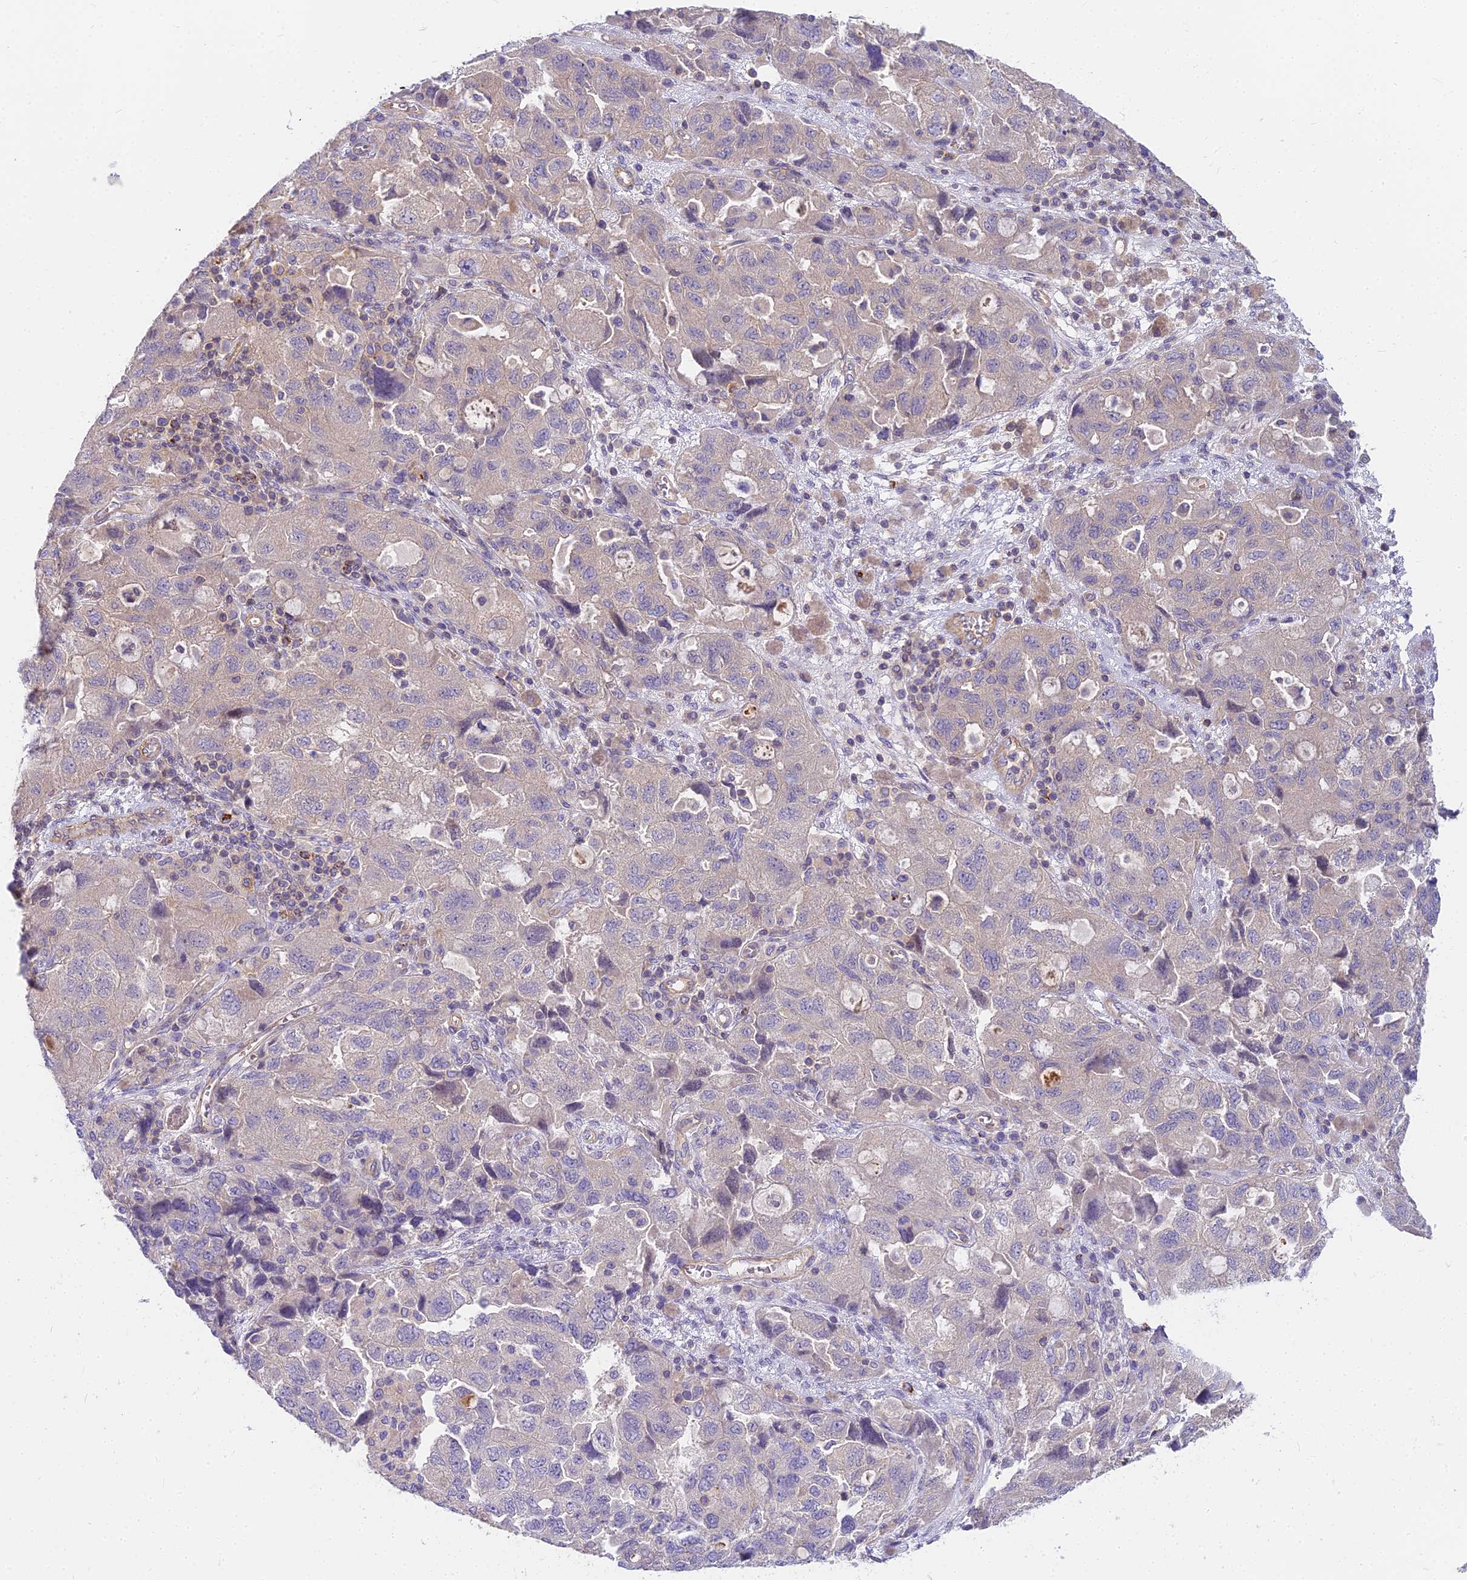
{"staining": {"intensity": "weak", "quantity": "<25%", "location": "cytoplasmic/membranous"}, "tissue": "ovarian cancer", "cell_type": "Tumor cells", "image_type": "cancer", "snomed": [{"axis": "morphology", "description": "Carcinoma, NOS"}, {"axis": "morphology", "description": "Cystadenocarcinoma, serous, NOS"}, {"axis": "topography", "description": "Ovary"}], "caption": "Immunohistochemistry (IHC) image of ovarian serous cystadenocarcinoma stained for a protein (brown), which displays no positivity in tumor cells.", "gene": "HLA-DOA", "patient": {"sex": "female", "age": 69}}